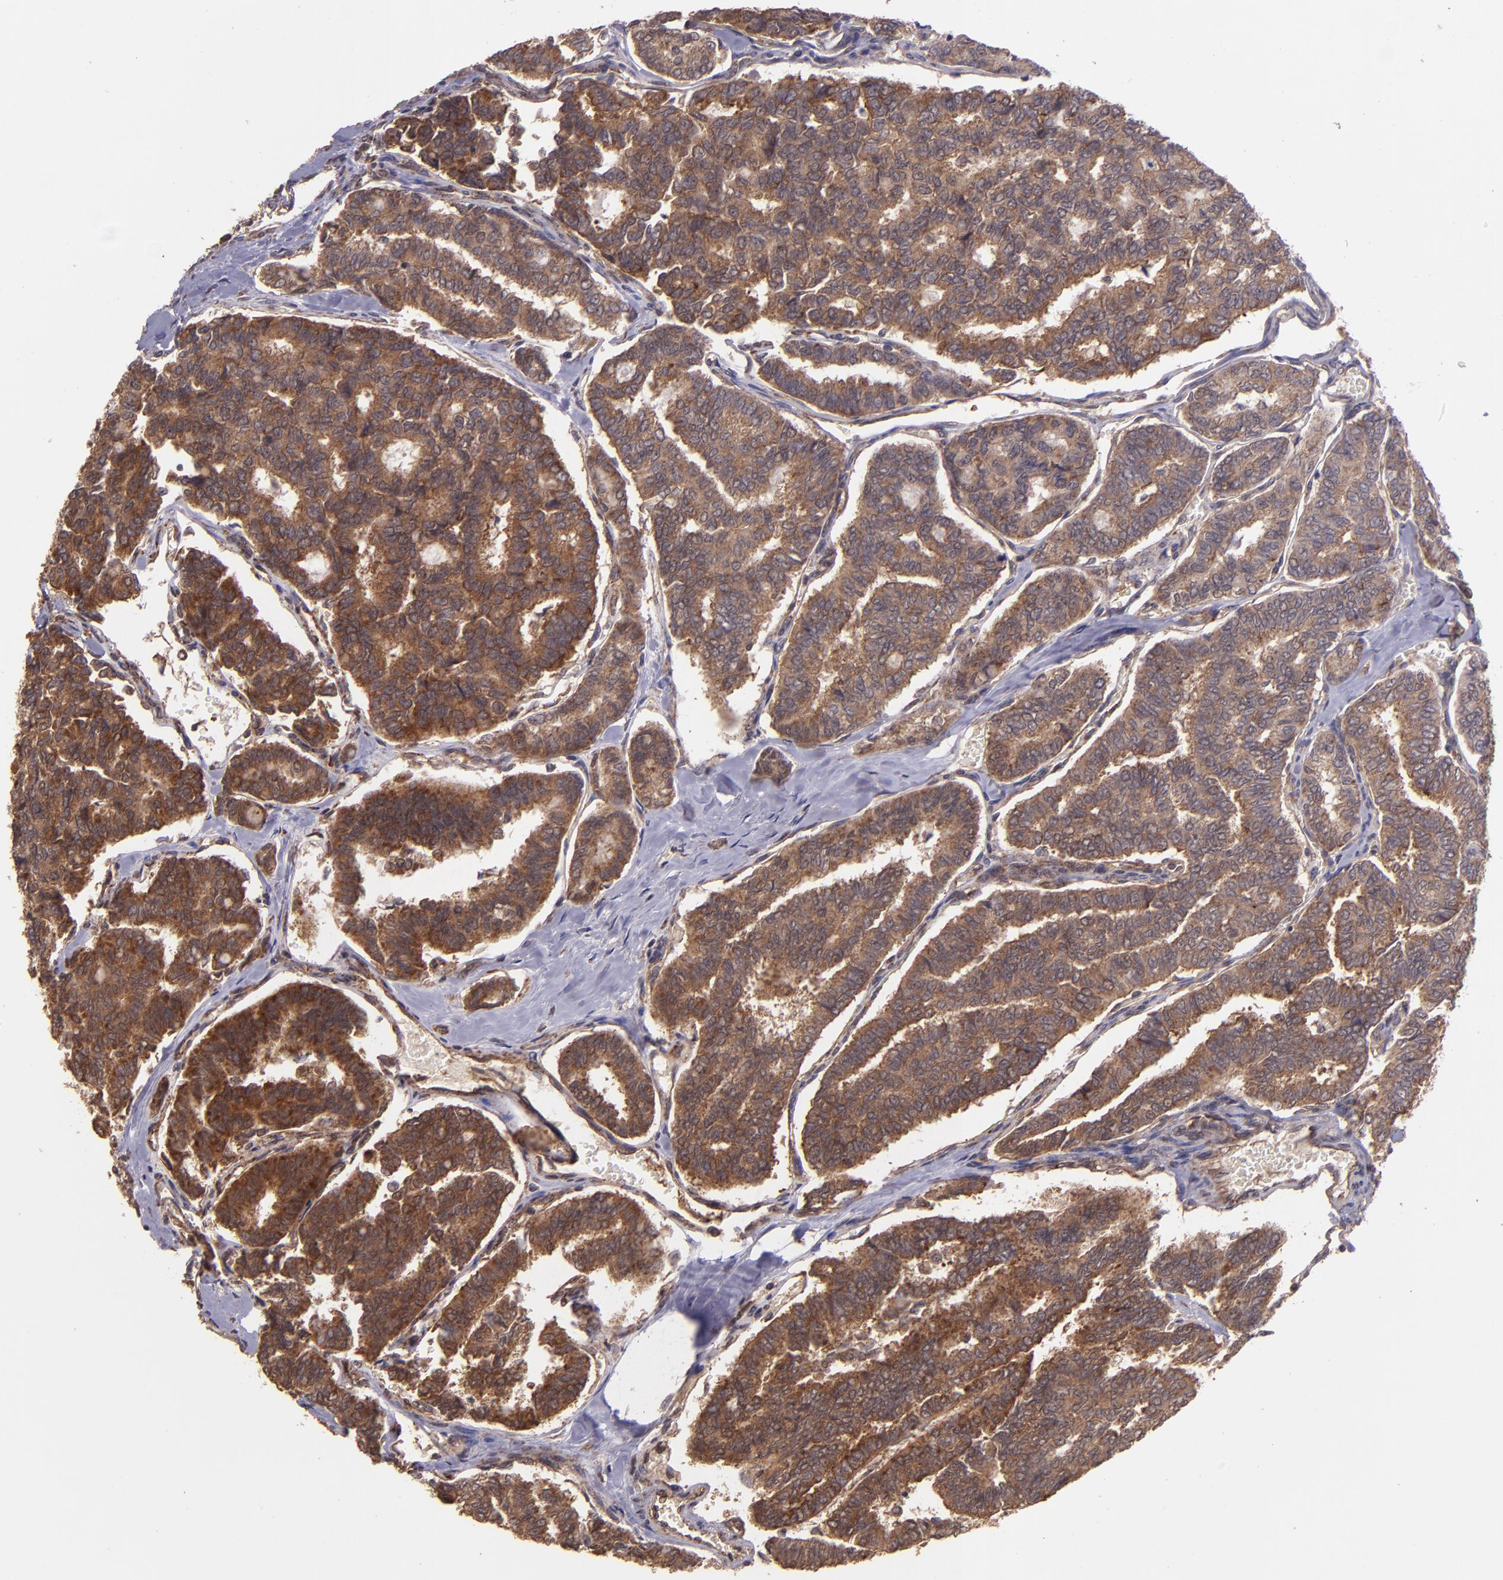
{"staining": {"intensity": "strong", "quantity": ">75%", "location": "cytoplasmic/membranous"}, "tissue": "thyroid cancer", "cell_type": "Tumor cells", "image_type": "cancer", "snomed": [{"axis": "morphology", "description": "Papillary adenocarcinoma, NOS"}, {"axis": "topography", "description": "Thyroid gland"}], "caption": "IHC (DAB) staining of thyroid cancer (papillary adenocarcinoma) exhibits strong cytoplasmic/membranous protein expression in about >75% of tumor cells. (DAB (3,3'-diaminobenzidine) IHC with brightfield microscopy, high magnification).", "gene": "USP51", "patient": {"sex": "female", "age": 35}}